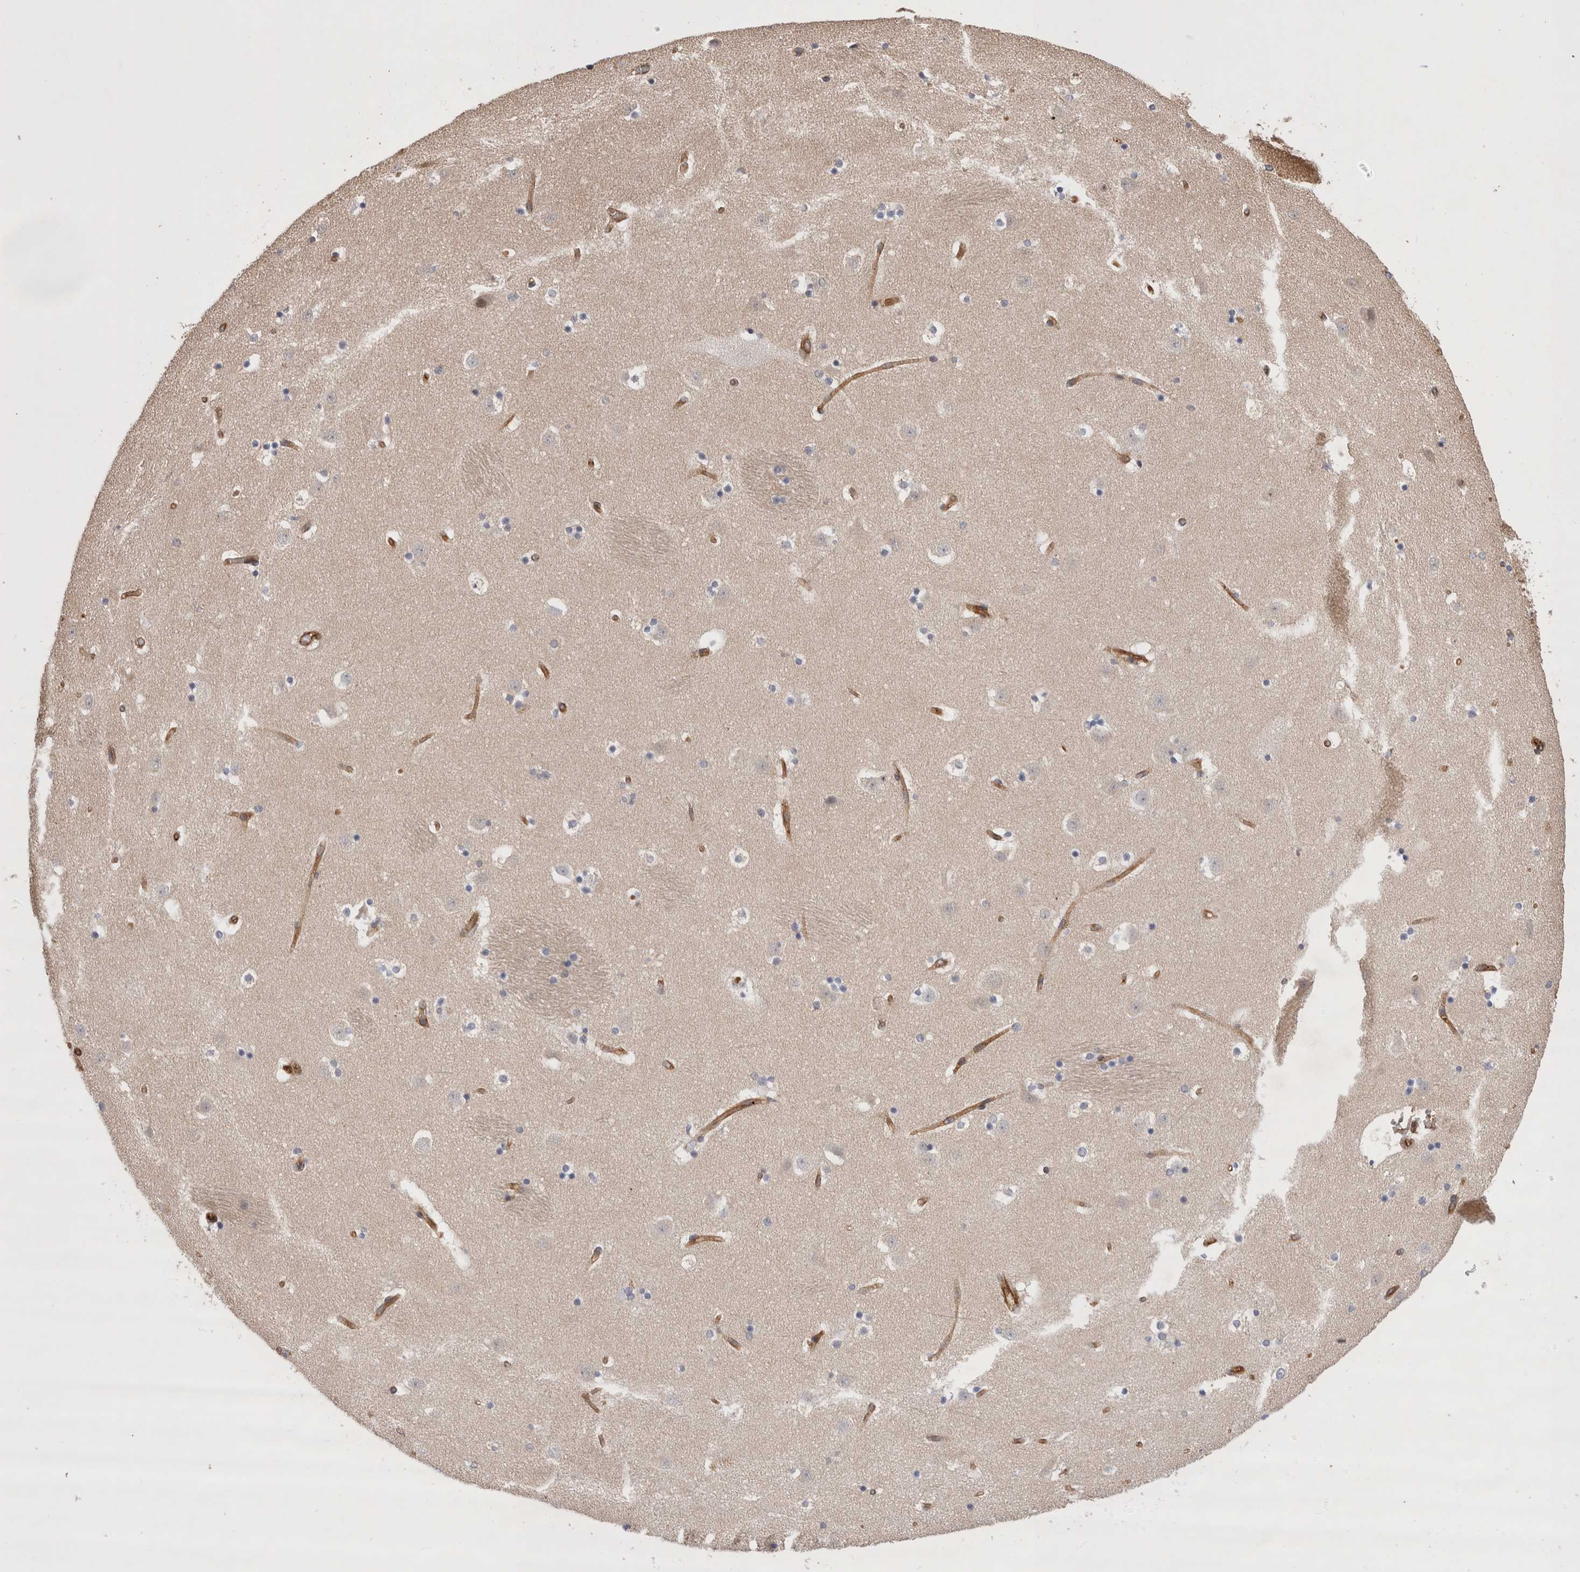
{"staining": {"intensity": "negative", "quantity": "none", "location": "none"}, "tissue": "caudate", "cell_type": "Glial cells", "image_type": "normal", "snomed": [{"axis": "morphology", "description": "Normal tissue, NOS"}, {"axis": "topography", "description": "Lateral ventricle wall"}], "caption": "DAB (3,3'-diaminobenzidine) immunohistochemical staining of benign human caudate reveals no significant positivity in glial cells.", "gene": "BNIP2", "patient": {"sex": "male", "age": 45}}